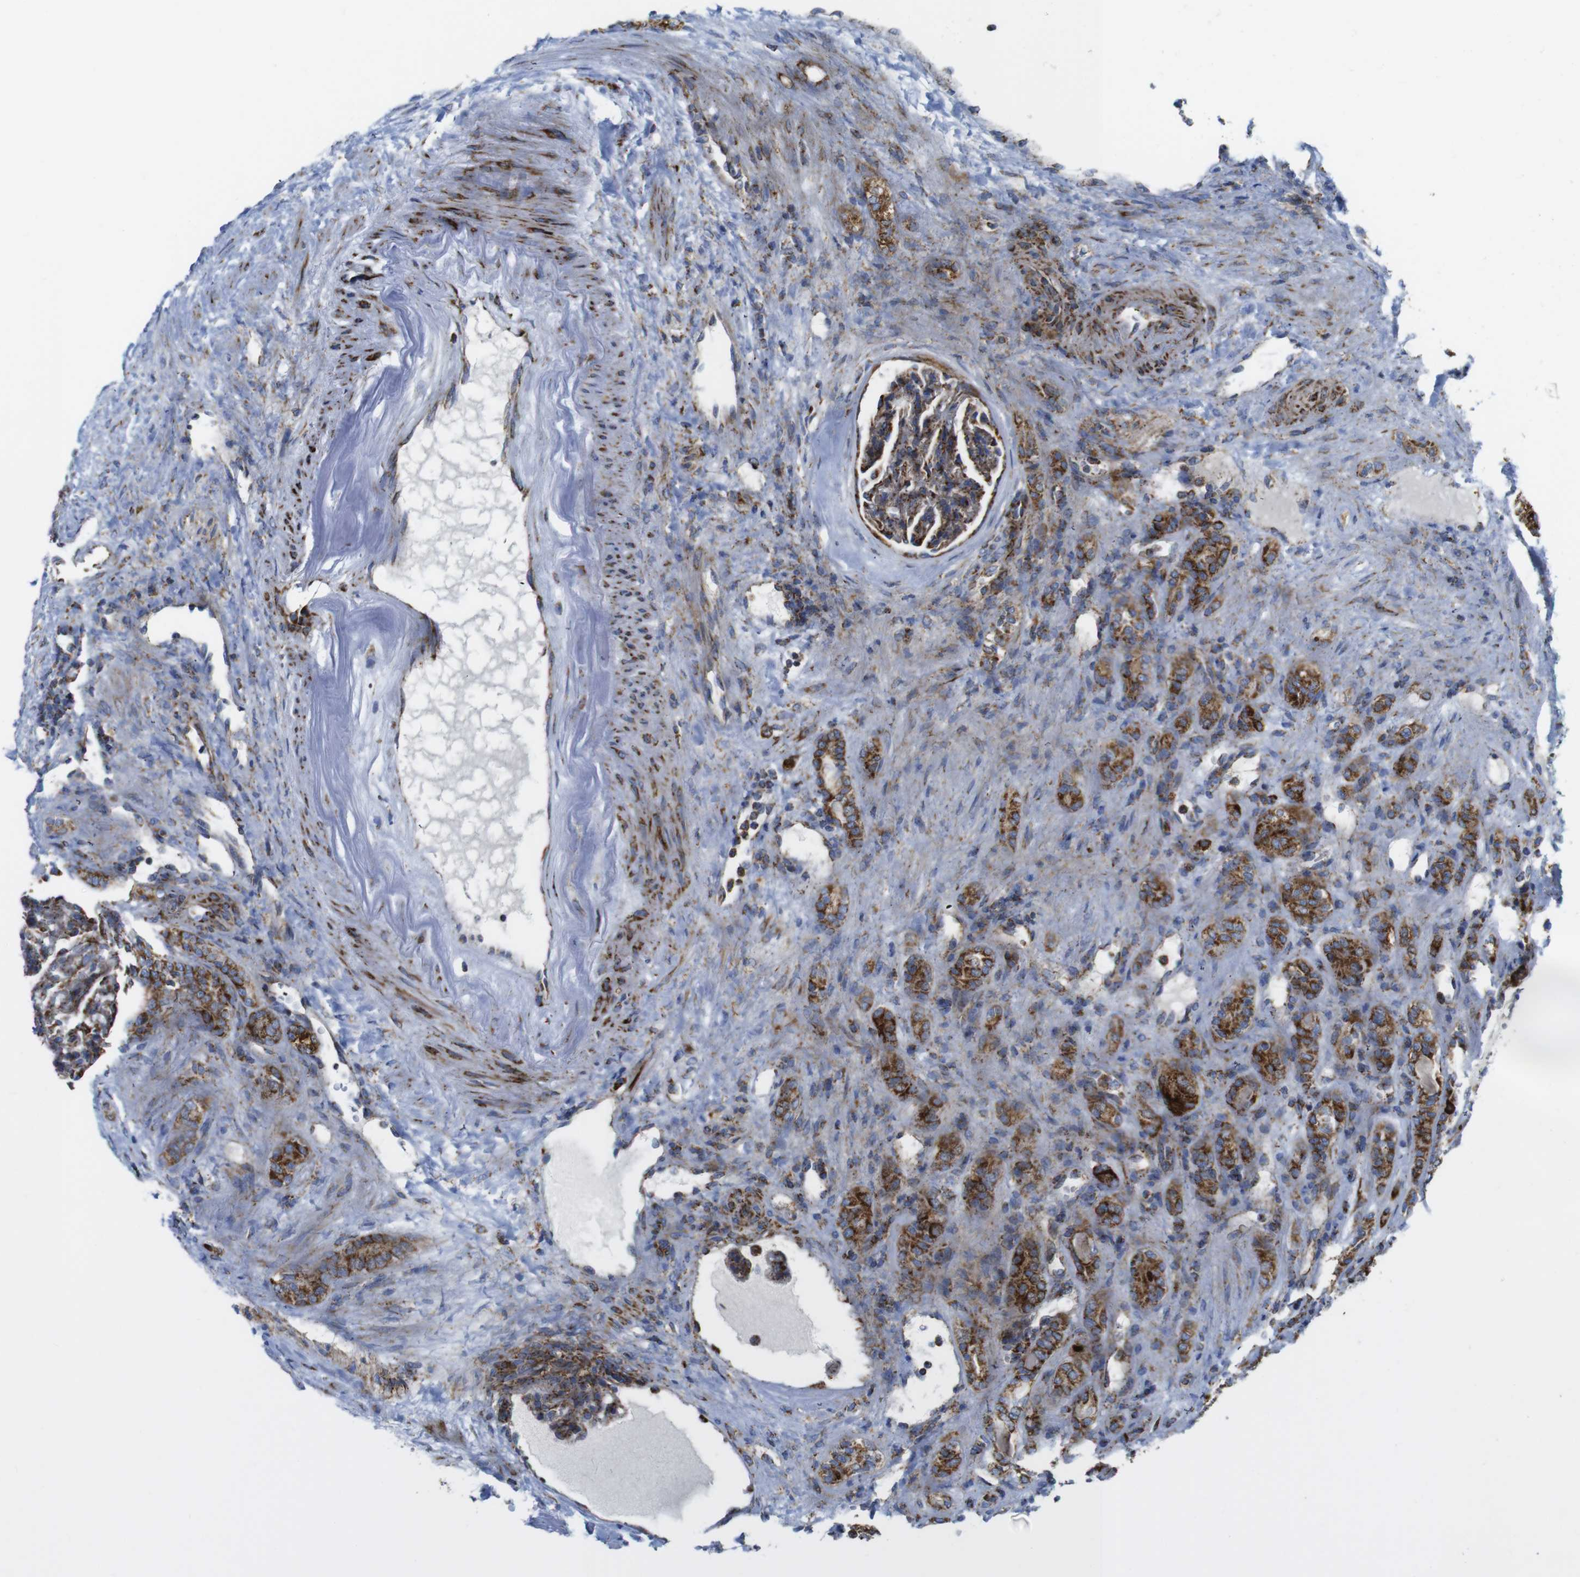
{"staining": {"intensity": "moderate", "quantity": "25%-75%", "location": "cytoplasmic/membranous"}, "tissue": "renal cancer", "cell_type": "Tumor cells", "image_type": "cancer", "snomed": [{"axis": "morphology", "description": "Adenocarcinoma, NOS"}, {"axis": "topography", "description": "Kidney"}], "caption": "Immunohistochemistry (IHC) (DAB (3,3'-diaminobenzidine)) staining of adenocarcinoma (renal) demonstrates moderate cytoplasmic/membranous protein positivity in approximately 25%-75% of tumor cells. (IHC, brightfield microscopy, high magnification).", "gene": "TMEM192", "patient": {"sex": "male", "age": 61}}